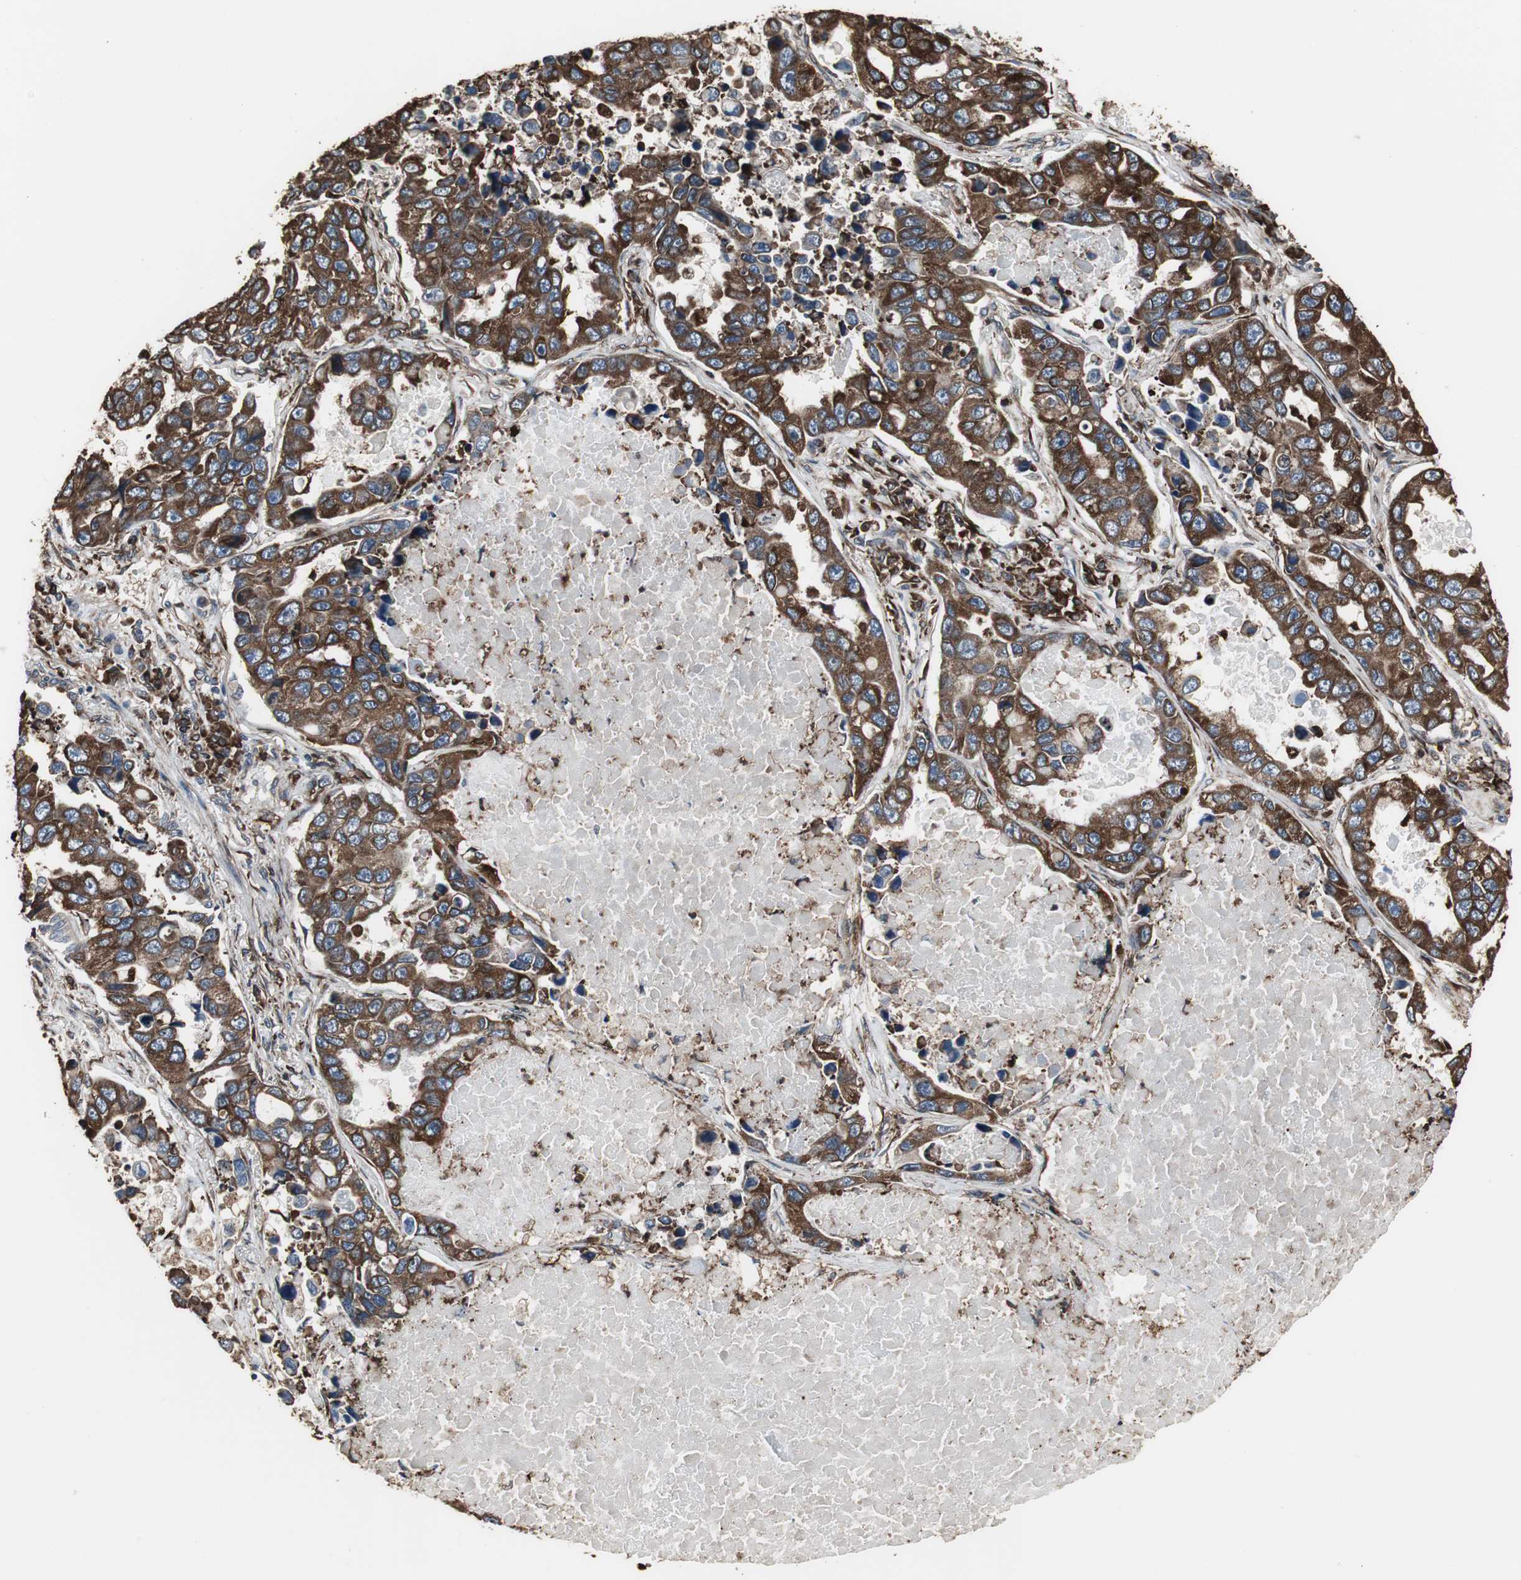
{"staining": {"intensity": "strong", "quantity": ">75%", "location": "cytoplasmic/membranous"}, "tissue": "lung cancer", "cell_type": "Tumor cells", "image_type": "cancer", "snomed": [{"axis": "morphology", "description": "Adenocarcinoma, NOS"}, {"axis": "topography", "description": "Lung"}], "caption": "This is a micrograph of IHC staining of lung adenocarcinoma, which shows strong staining in the cytoplasmic/membranous of tumor cells.", "gene": "CALU", "patient": {"sex": "male", "age": 64}}